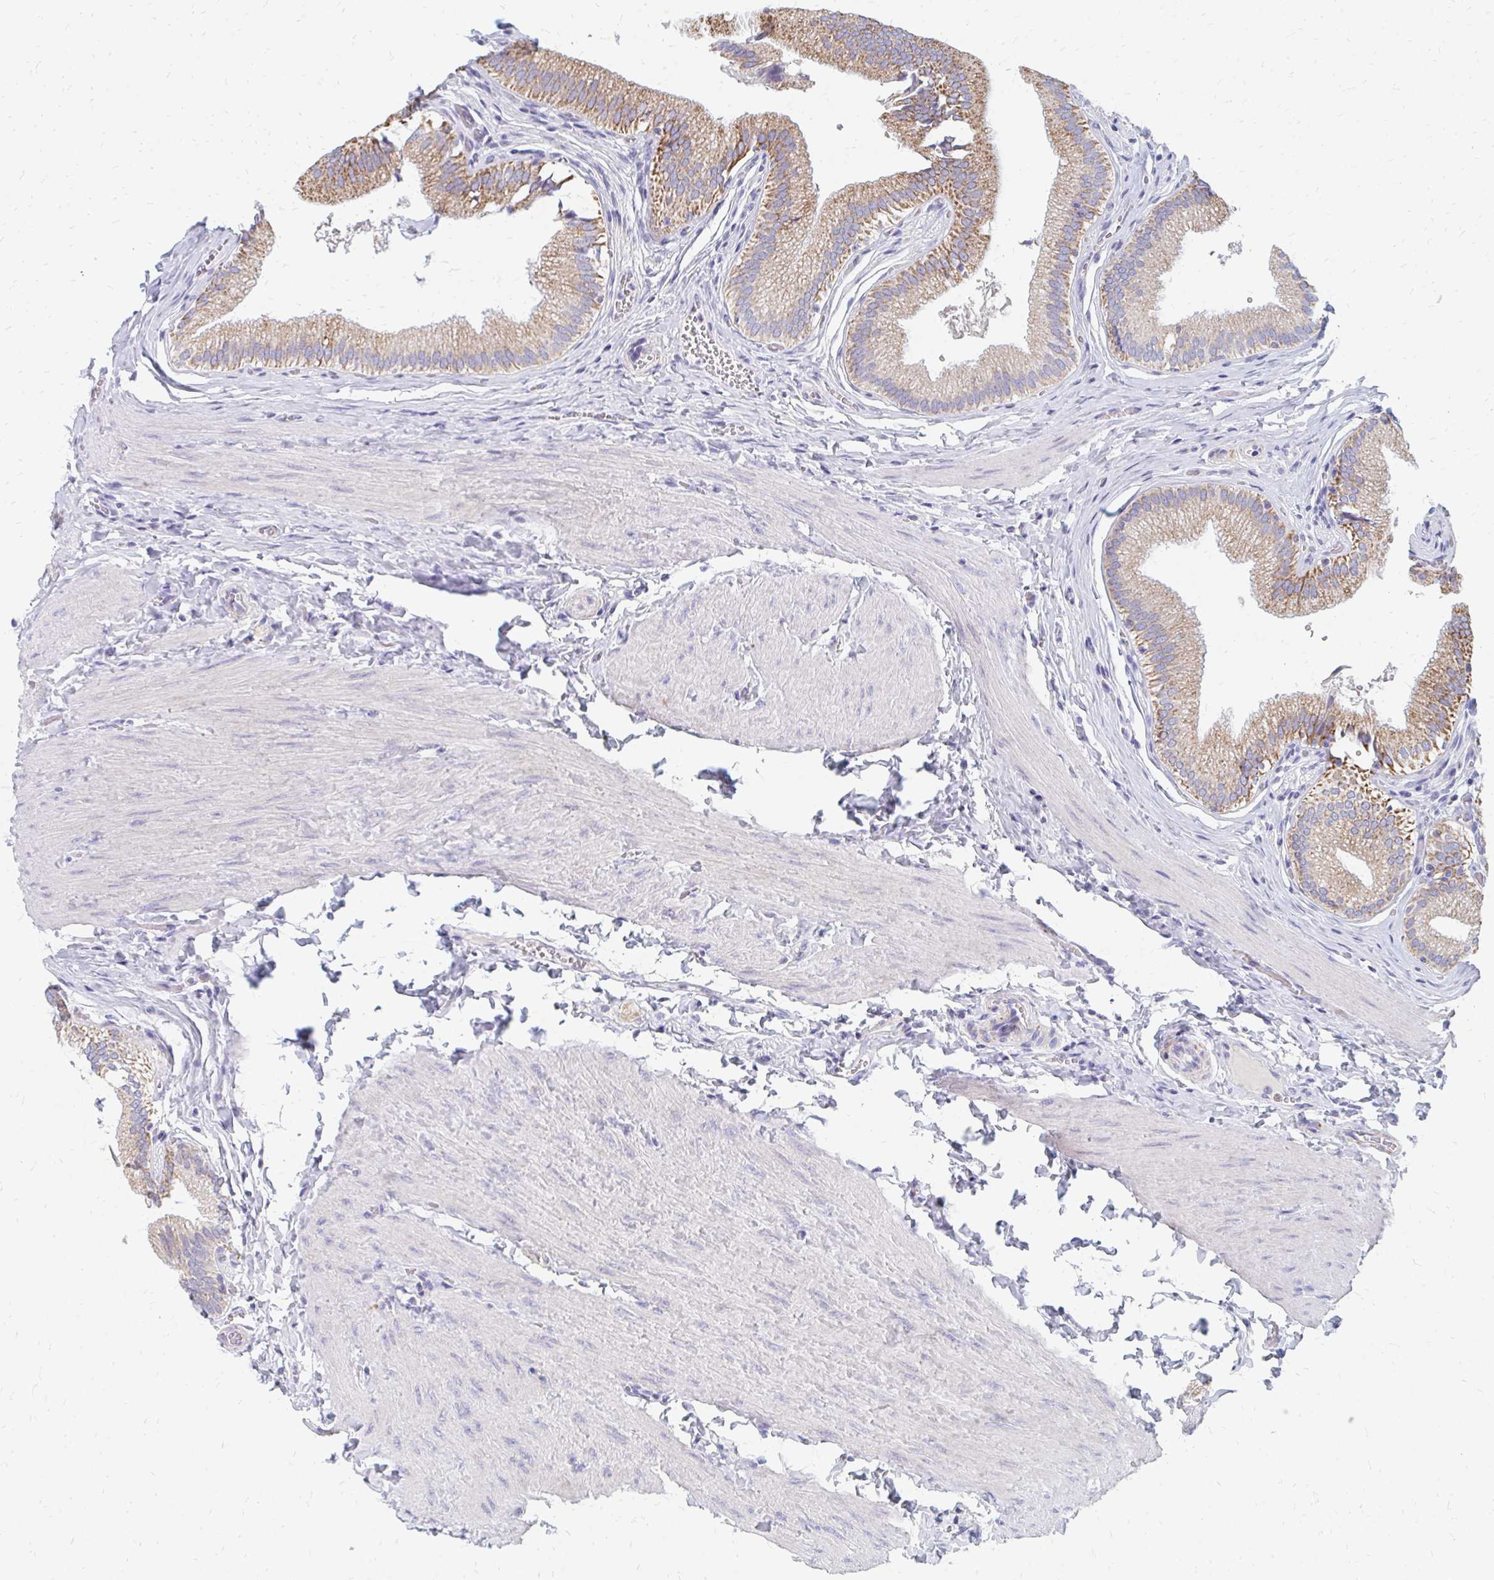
{"staining": {"intensity": "strong", "quantity": ">75%", "location": "cytoplasmic/membranous"}, "tissue": "gallbladder", "cell_type": "Glandular cells", "image_type": "normal", "snomed": [{"axis": "morphology", "description": "Normal tissue, NOS"}, {"axis": "topography", "description": "Gallbladder"}, {"axis": "topography", "description": "Peripheral nerve tissue"}], "caption": "Brown immunohistochemical staining in unremarkable gallbladder exhibits strong cytoplasmic/membranous positivity in approximately >75% of glandular cells.", "gene": "OR10V1", "patient": {"sex": "male", "age": 17}}